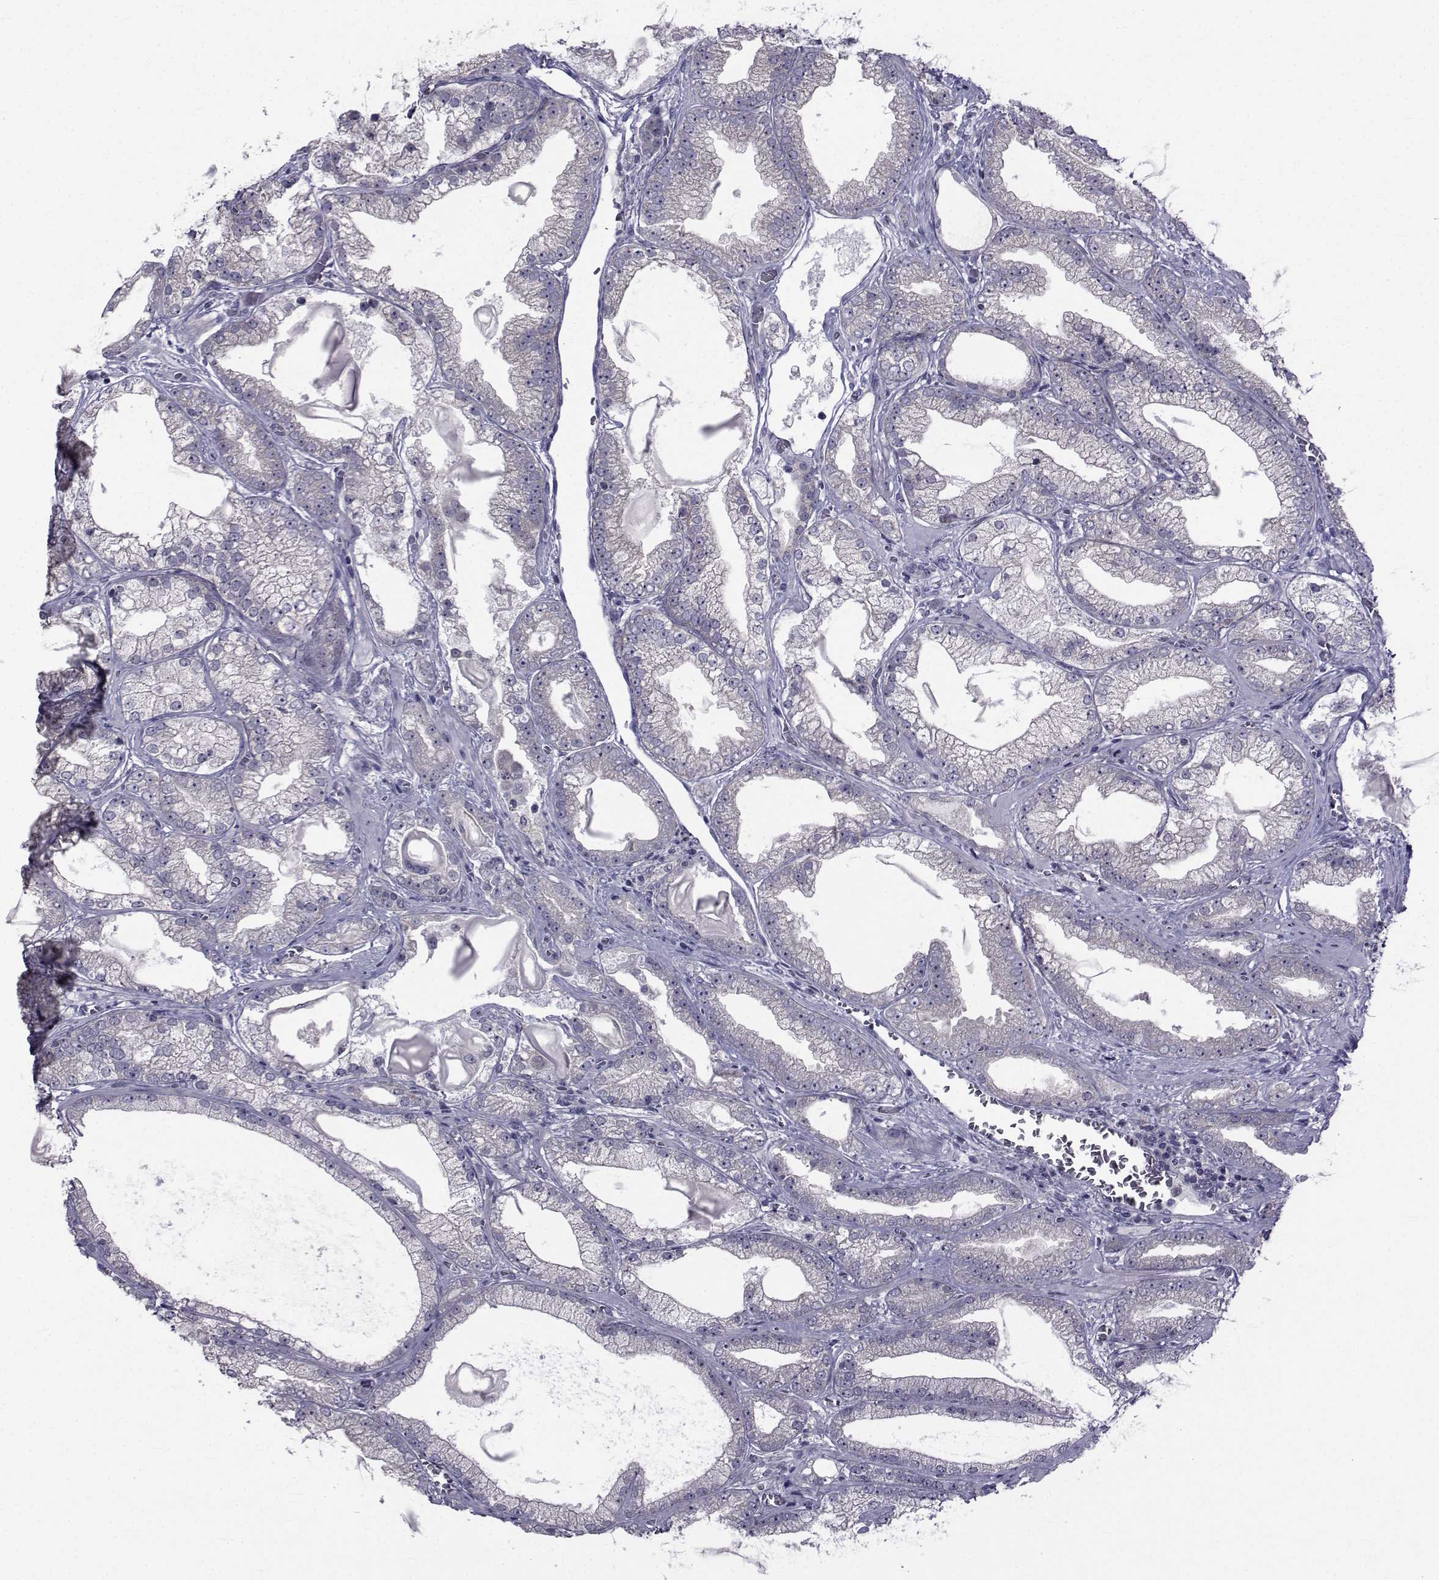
{"staining": {"intensity": "negative", "quantity": "none", "location": "none"}, "tissue": "prostate cancer", "cell_type": "Tumor cells", "image_type": "cancer", "snomed": [{"axis": "morphology", "description": "Adenocarcinoma, Low grade"}, {"axis": "topography", "description": "Prostate"}], "caption": "Tumor cells are negative for protein expression in human low-grade adenocarcinoma (prostate).", "gene": "SLC30A10", "patient": {"sex": "male", "age": 57}}